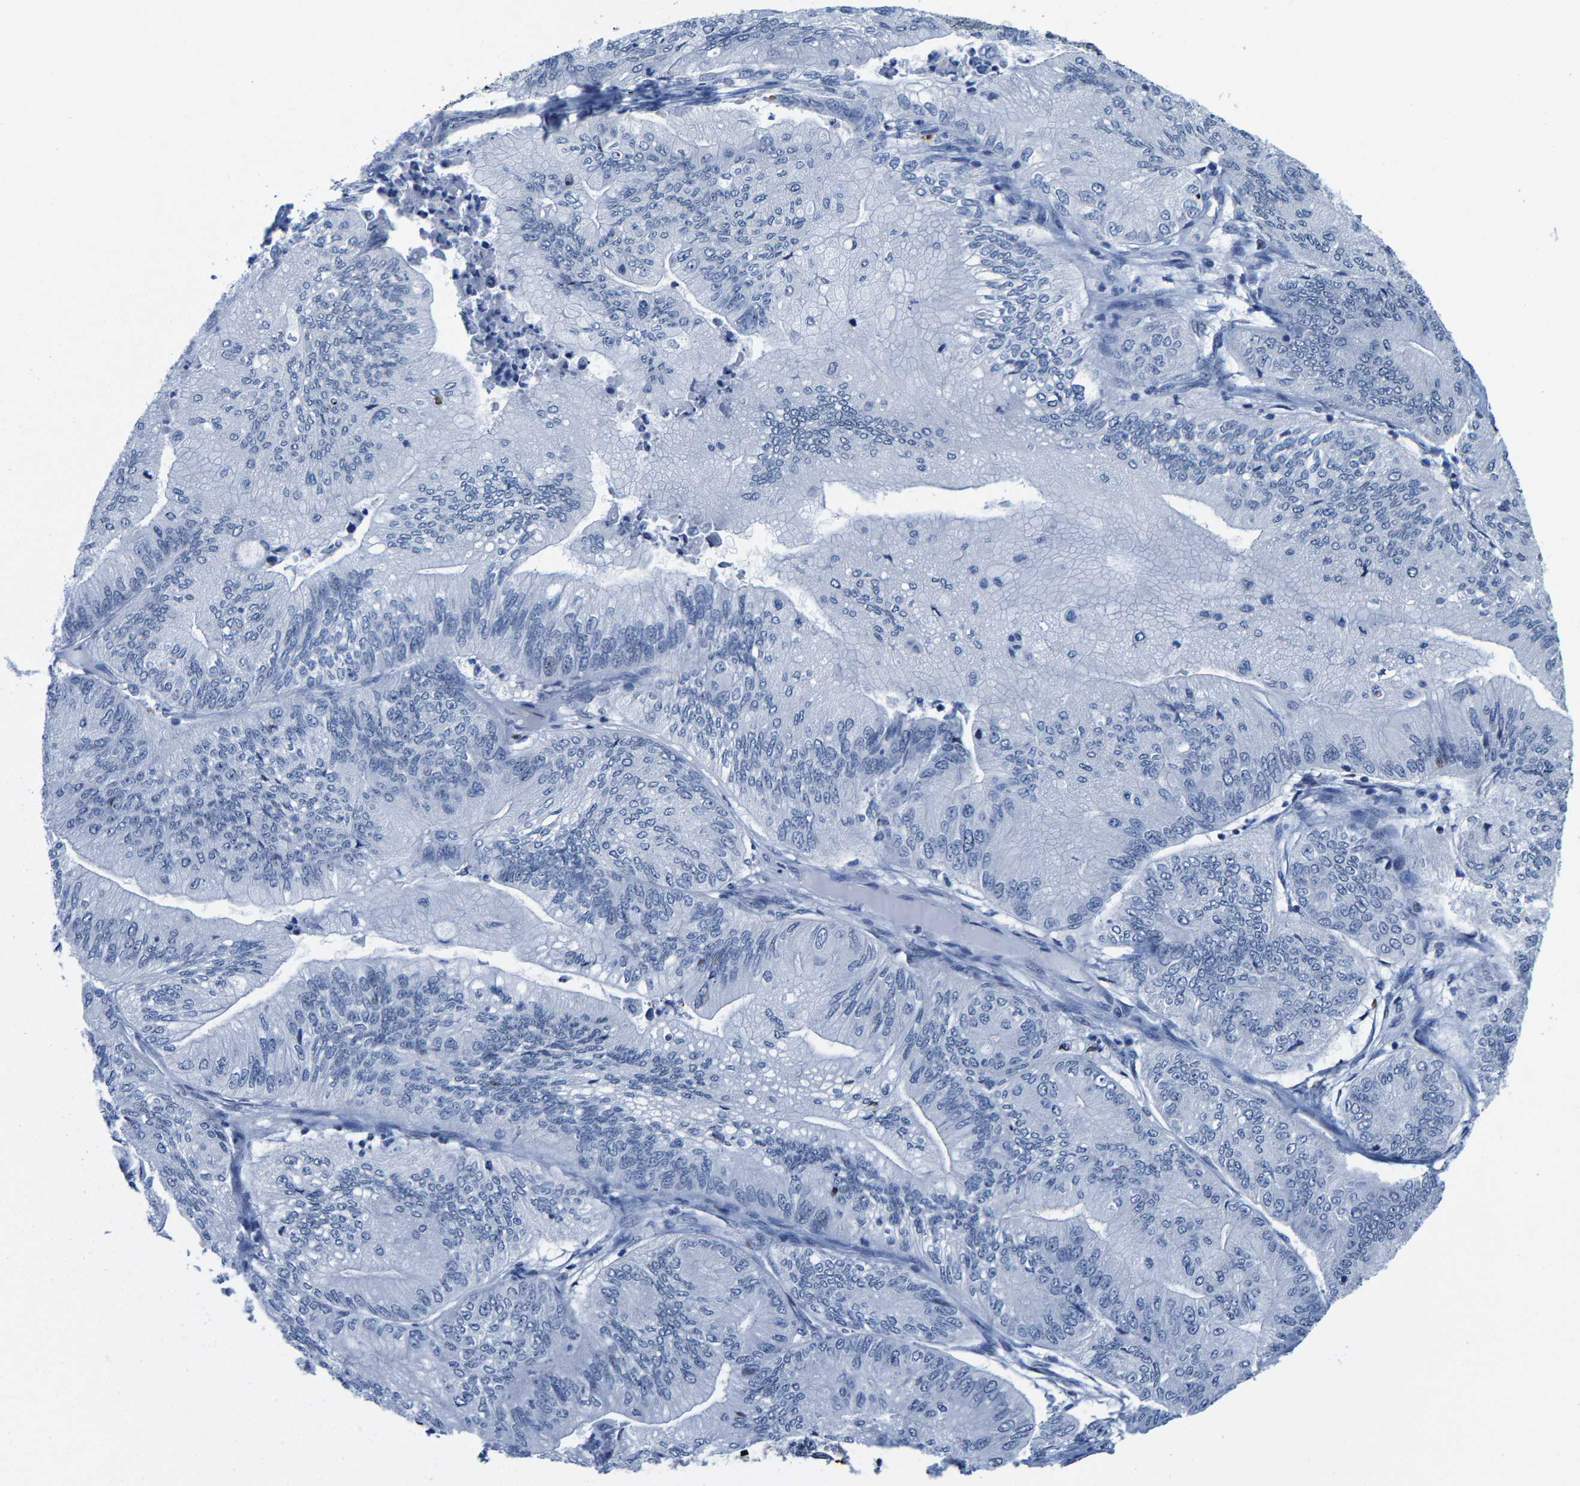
{"staining": {"intensity": "negative", "quantity": "none", "location": "none"}, "tissue": "ovarian cancer", "cell_type": "Tumor cells", "image_type": "cancer", "snomed": [{"axis": "morphology", "description": "Cystadenocarcinoma, mucinous, NOS"}, {"axis": "topography", "description": "Ovary"}], "caption": "Ovarian cancer was stained to show a protein in brown. There is no significant positivity in tumor cells.", "gene": "SETD1B", "patient": {"sex": "female", "age": 61}}